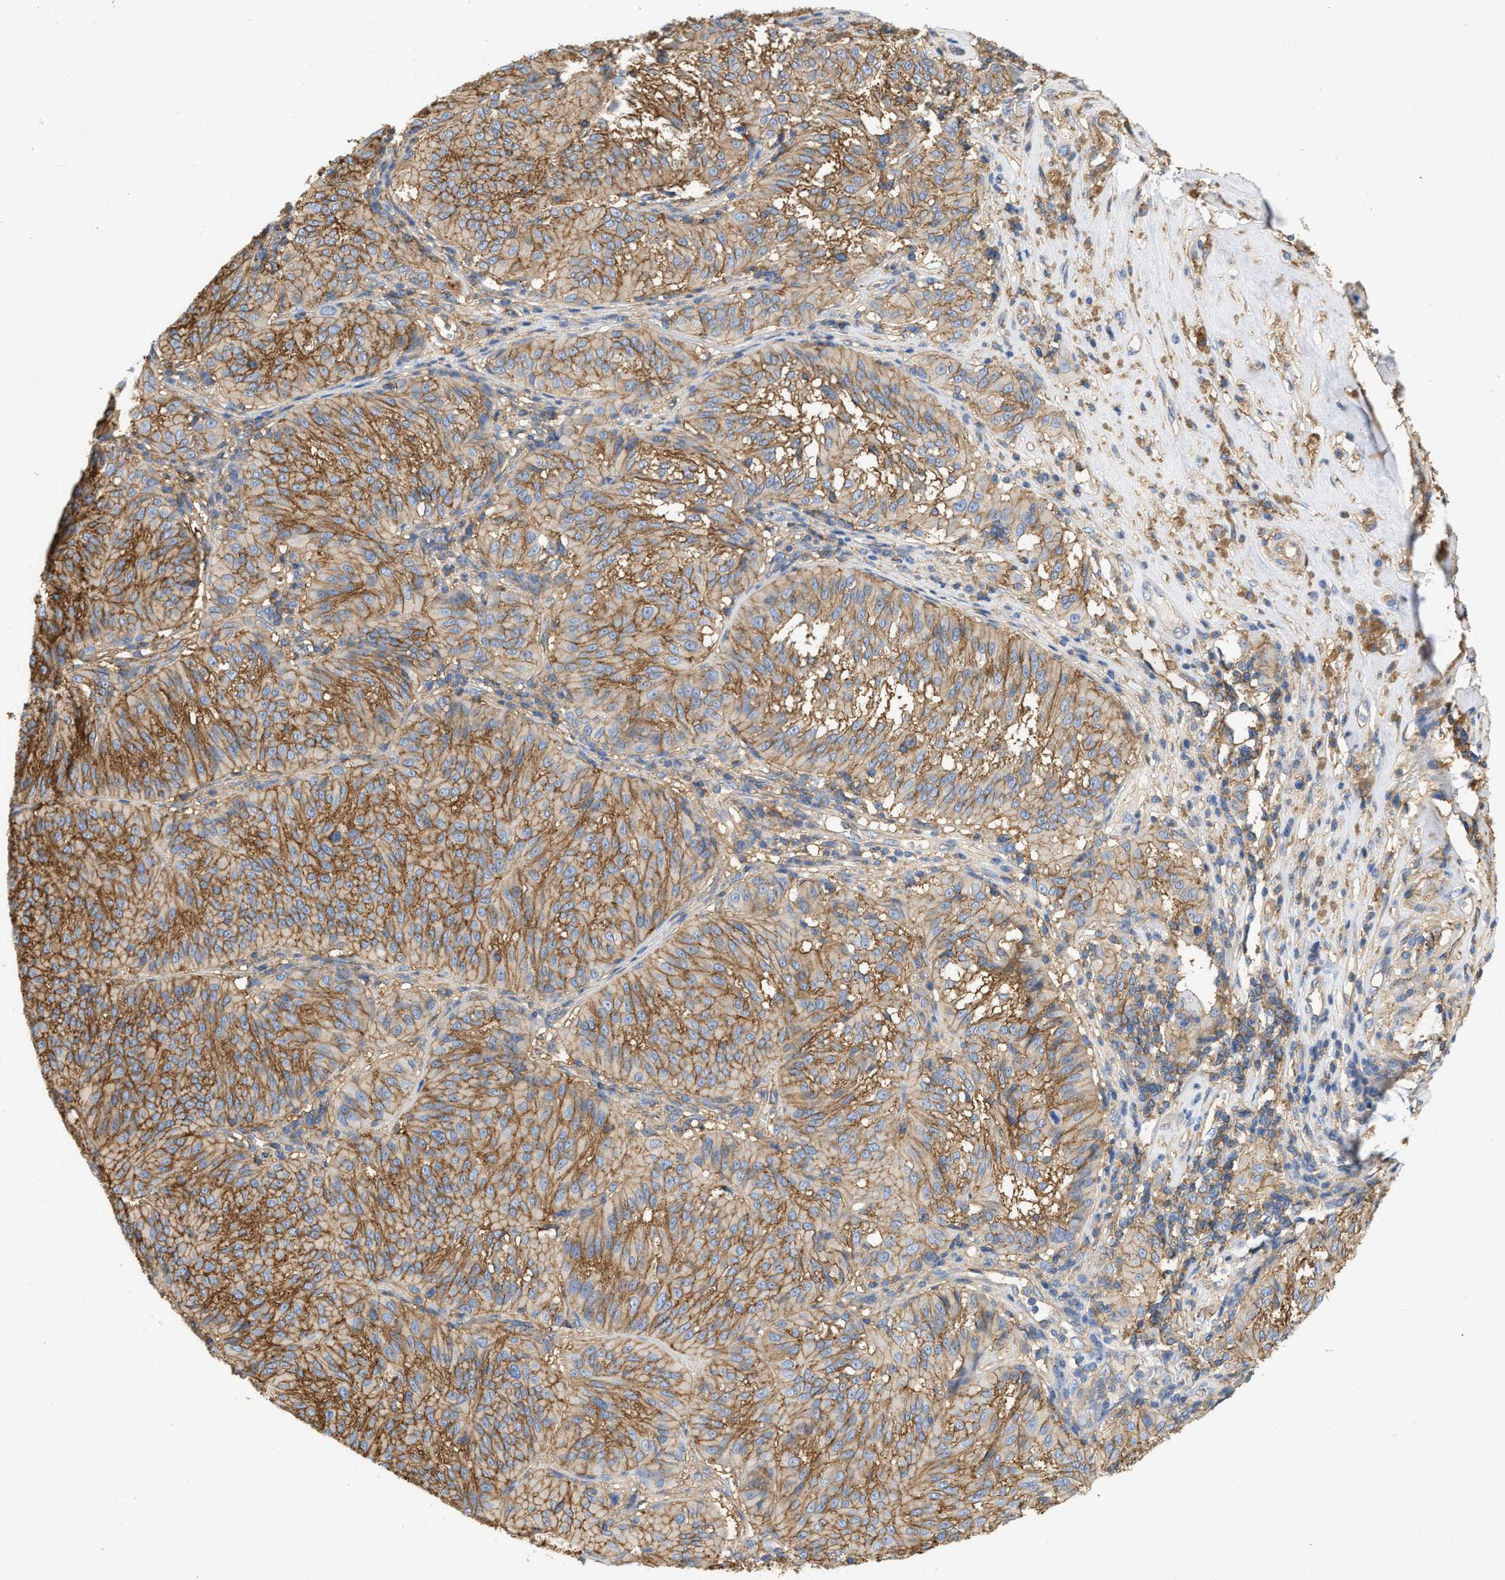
{"staining": {"intensity": "moderate", "quantity": ">75%", "location": "cytoplasmic/membranous"}, "tissue": "melanoma", "cell_type": "Tumor cells", "image_type": "cancer", "snomed": [{"axis": "morphology", "description": "Malignant melanoma, NOS"}, {"axis": "topography", "description": "Skin"}], "caption": "The micrograph exhibits a brown stain indicating the presence of a protein in the cytoplasmic/membranous of tumor cells in malignant melanoma.", "gene": "GNB4", "patient": {"sex": "female", "age": 72}}